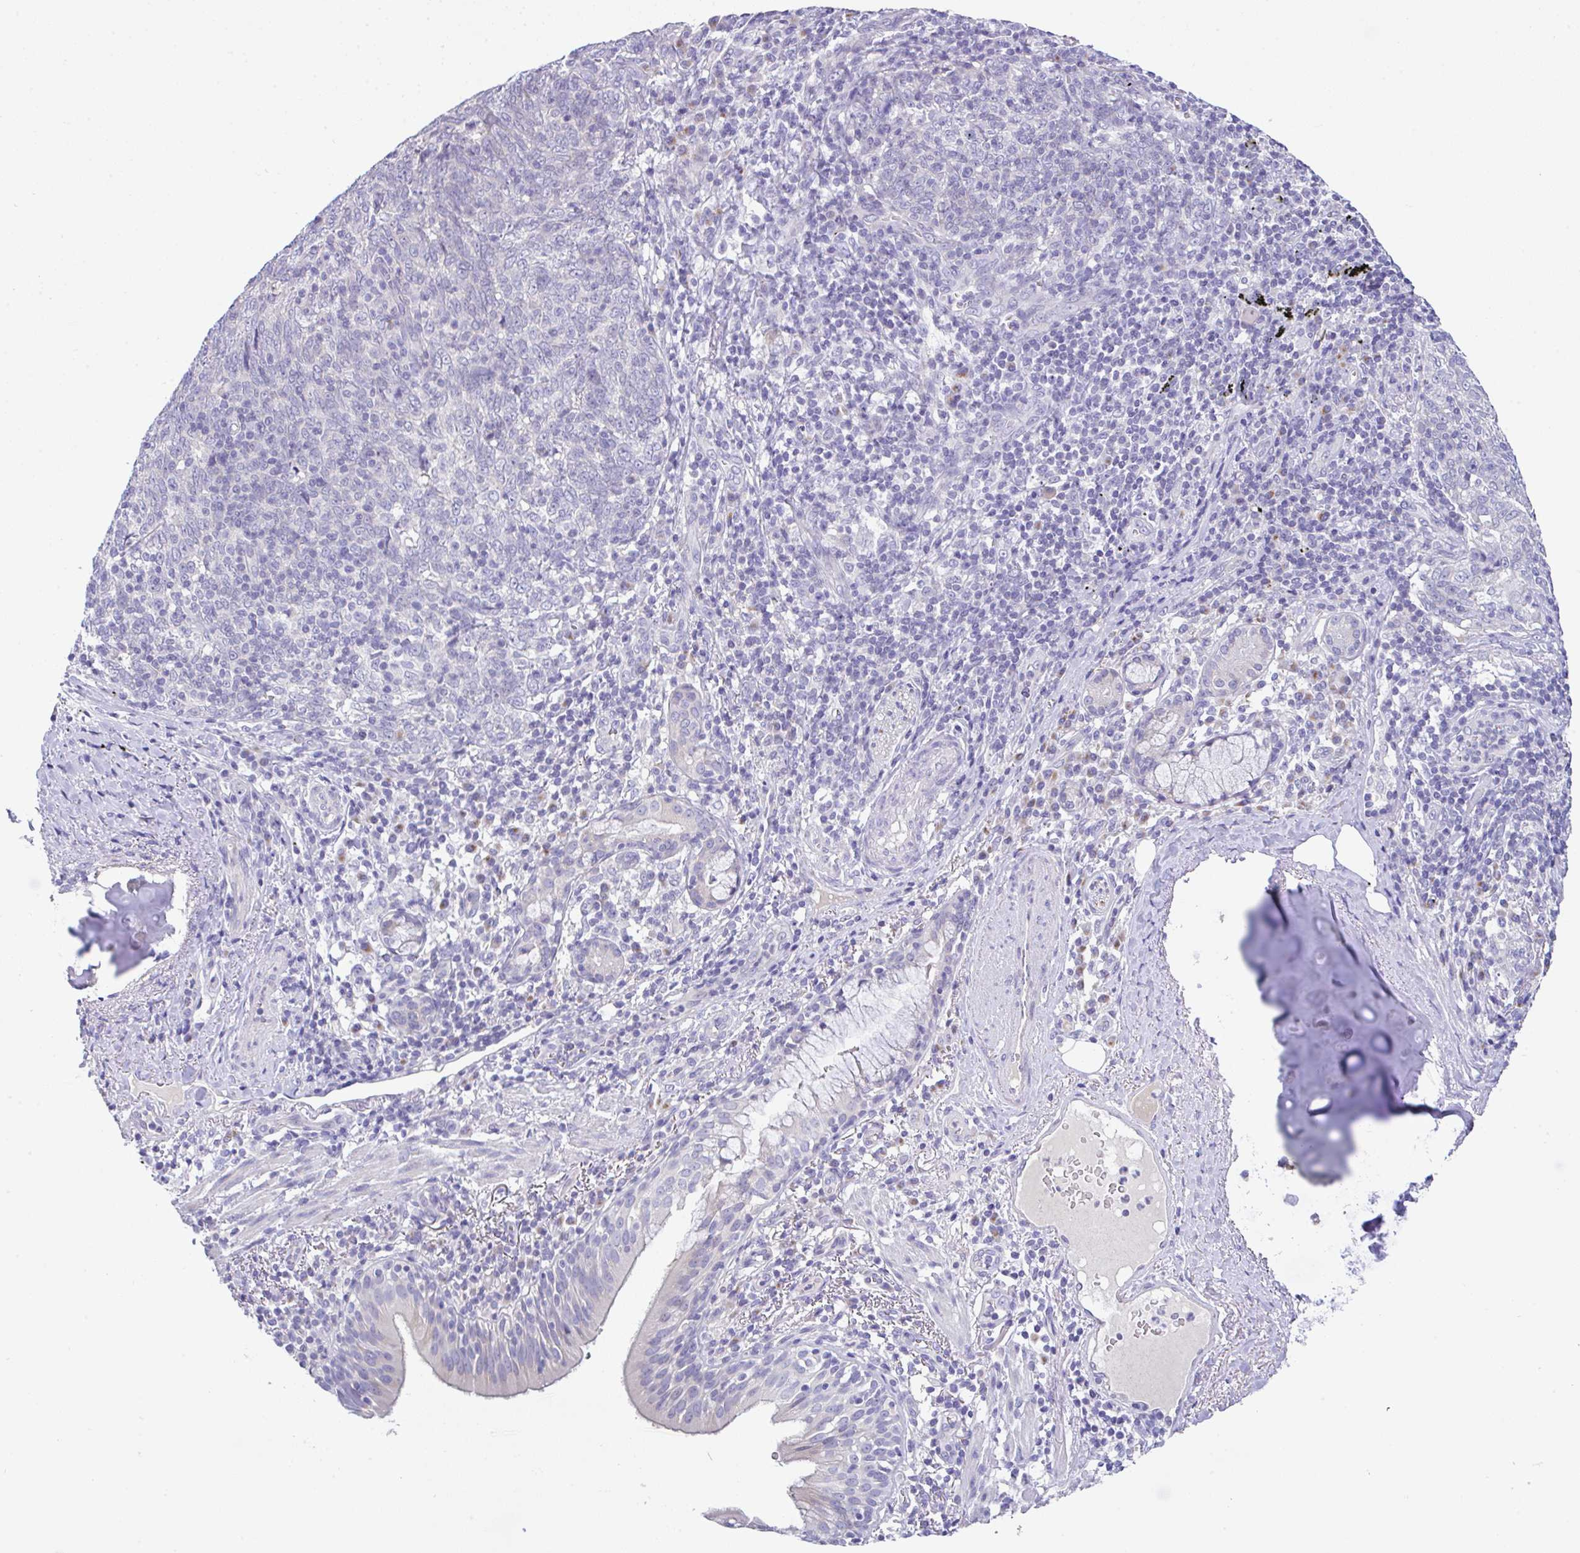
{"staining": {"intensity": "negative", "quantity": "none", "location": "none"}, "tissue": "lung cancer", "cell_type": "Tumor cells", "image_type": "cancer", "snomed": [{"axis": "morphology", "description": "Squamous cell carcinoma, NOS"}, {"axis": "topography", "description": "Lung"}], "caption": "Immunohistochemical staining of lung cancer (squamous cell carcinoma) reveals no significant positivity in tumor cells. (DAB (3,3'-diaminobenzidine) immunohistochemistry with hematoxylin counter stain).", "gene": "SERPINE3", "patient": {"sex": "female", "age": 72}}